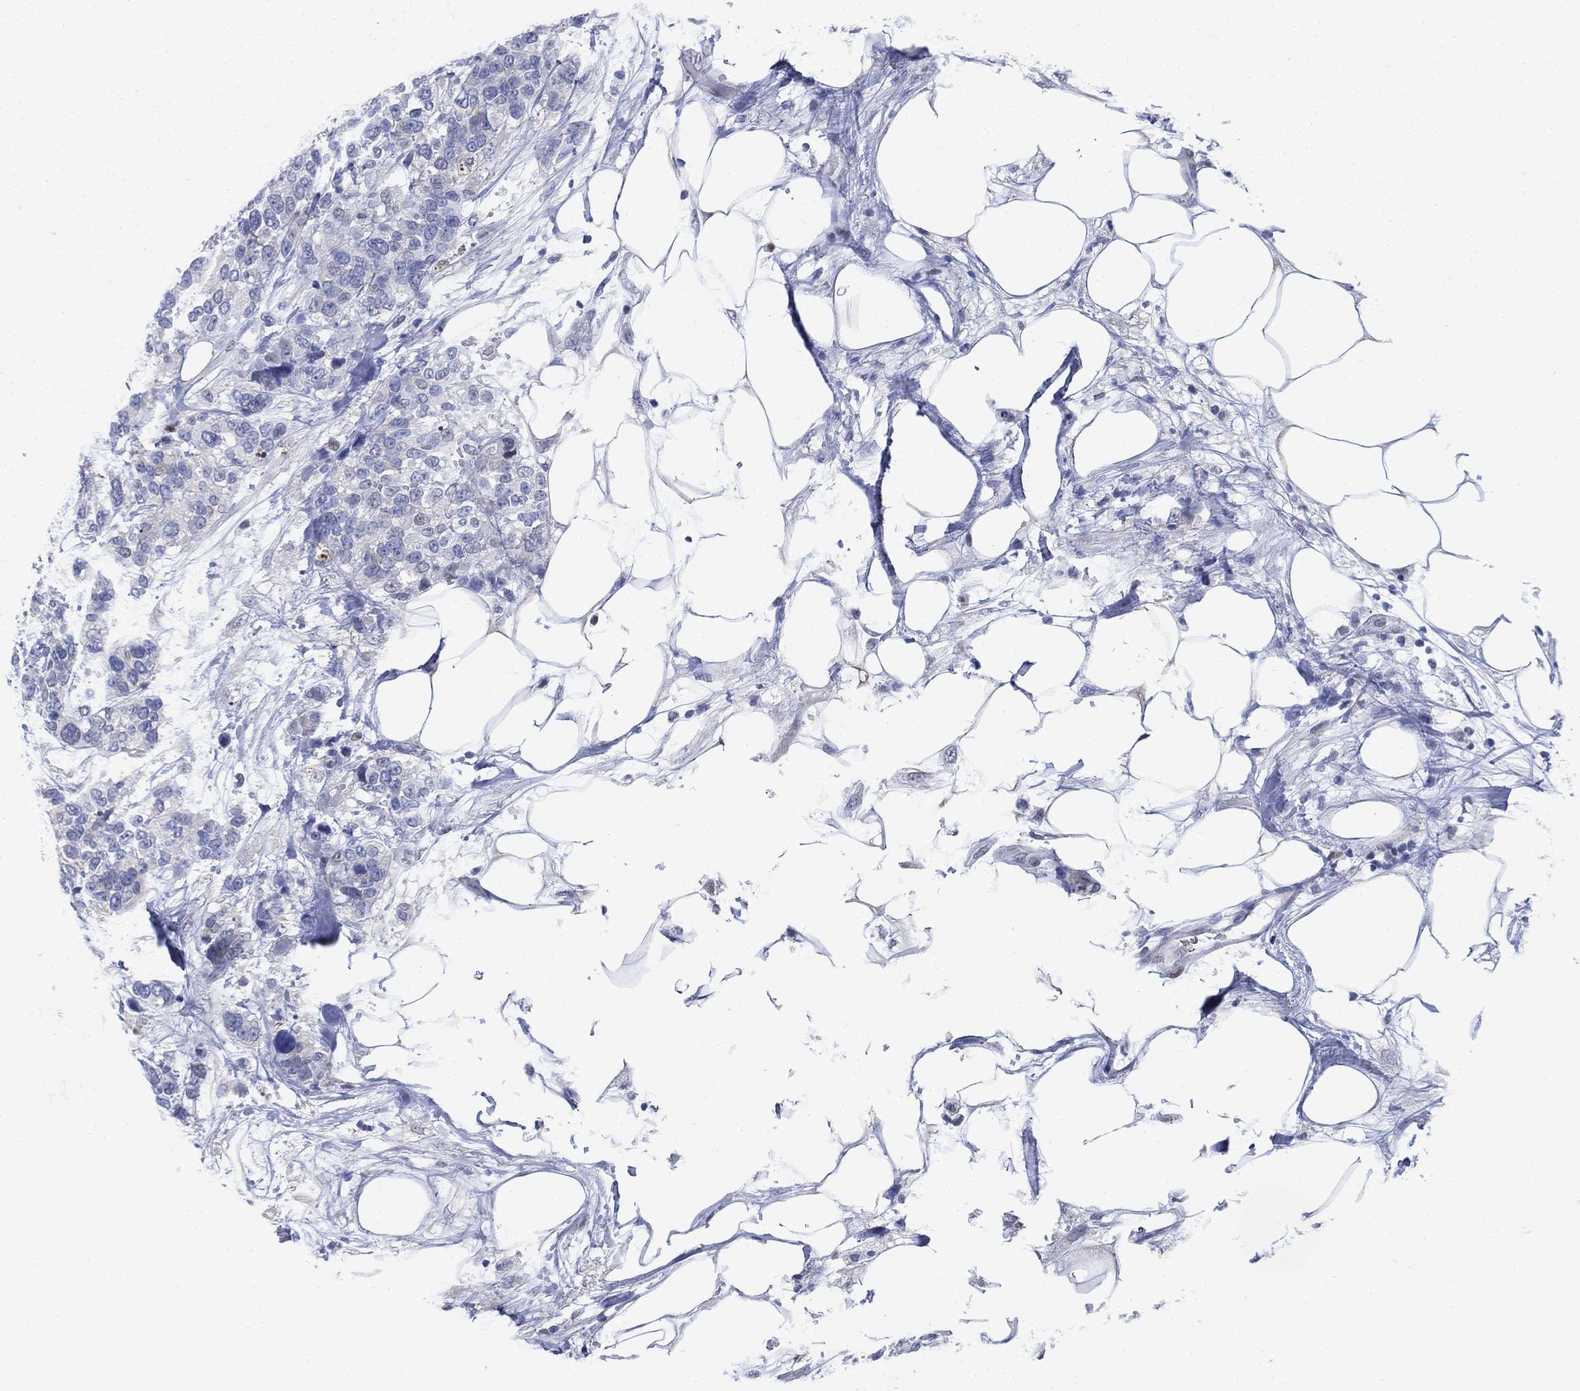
{"staining": {"intensity": "negative", "quantity": "none", "location": "none"}, "tissue": "urothelial cancer", "cell_type": "Tumor cells", "image_type": "cancer", "snomed": [{"axis": "morphology", "description": "Urothelial carcinoma, High grade"}, {"axis": "topography", "description": "Urinary bladder"}], "caption": "This is a histopathology image of IHC staining of urothelial cancer, which shows no expression in tumor cells.", "gene": "MYO3A", "patient": {"sex": "male", "age": 77}}